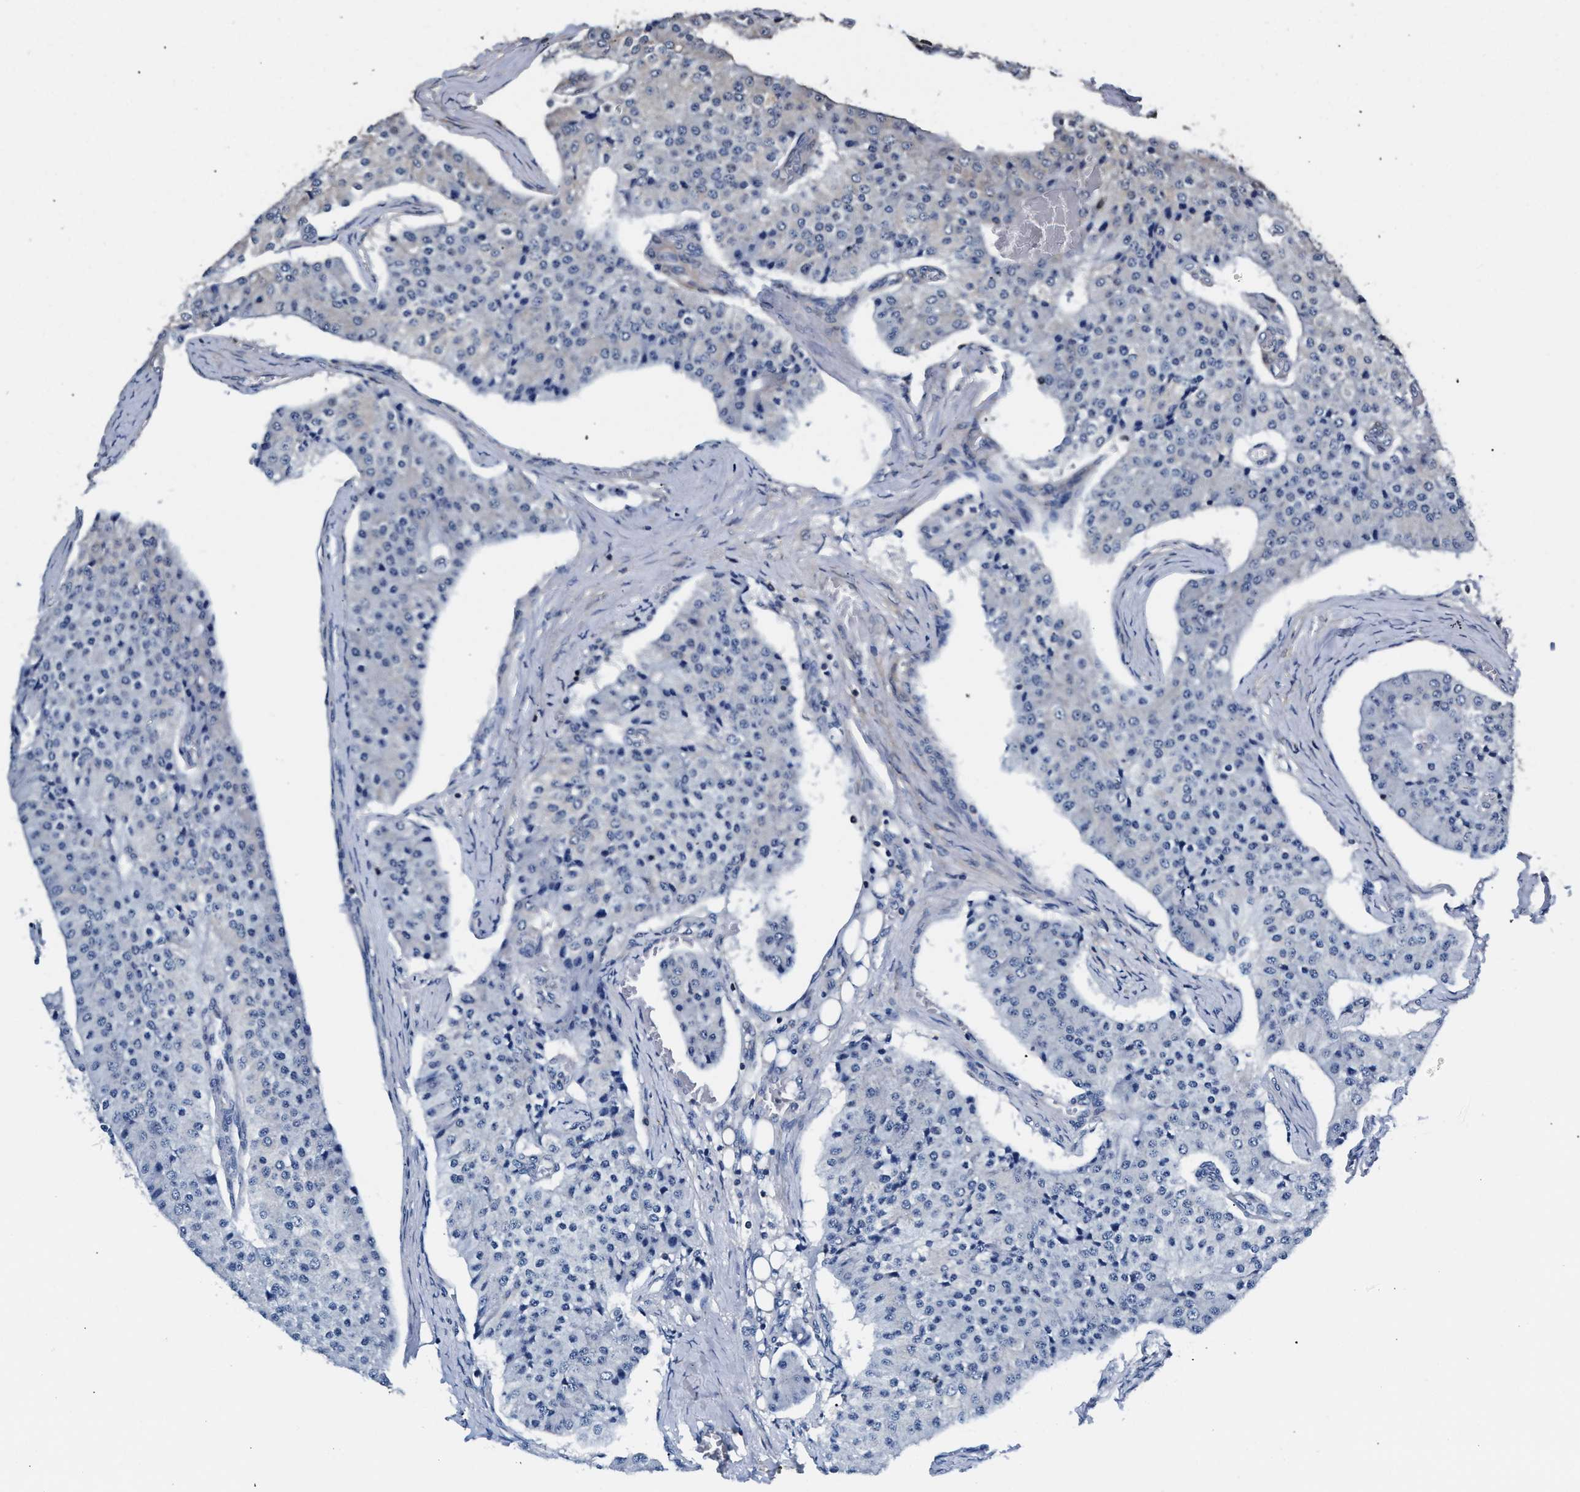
{"staining": {"intensity": "negative", "quantity": "none", "location": "none"}, "tissue": "carcinoid", "cell_type": "Tumor cells", "image_type": "cancer", "snomed": [{"axis": "morphology", "description": "Carcinoid, malignant, NOS"}, {"axis": "topography", "description": "Colon"}], "caption": "IHC image of carcinoid stained for a protein (brown), which reveals no positivity in tumor cells.", "gene": "LASP1", "patient": {"sex": "female", "age": 52}}